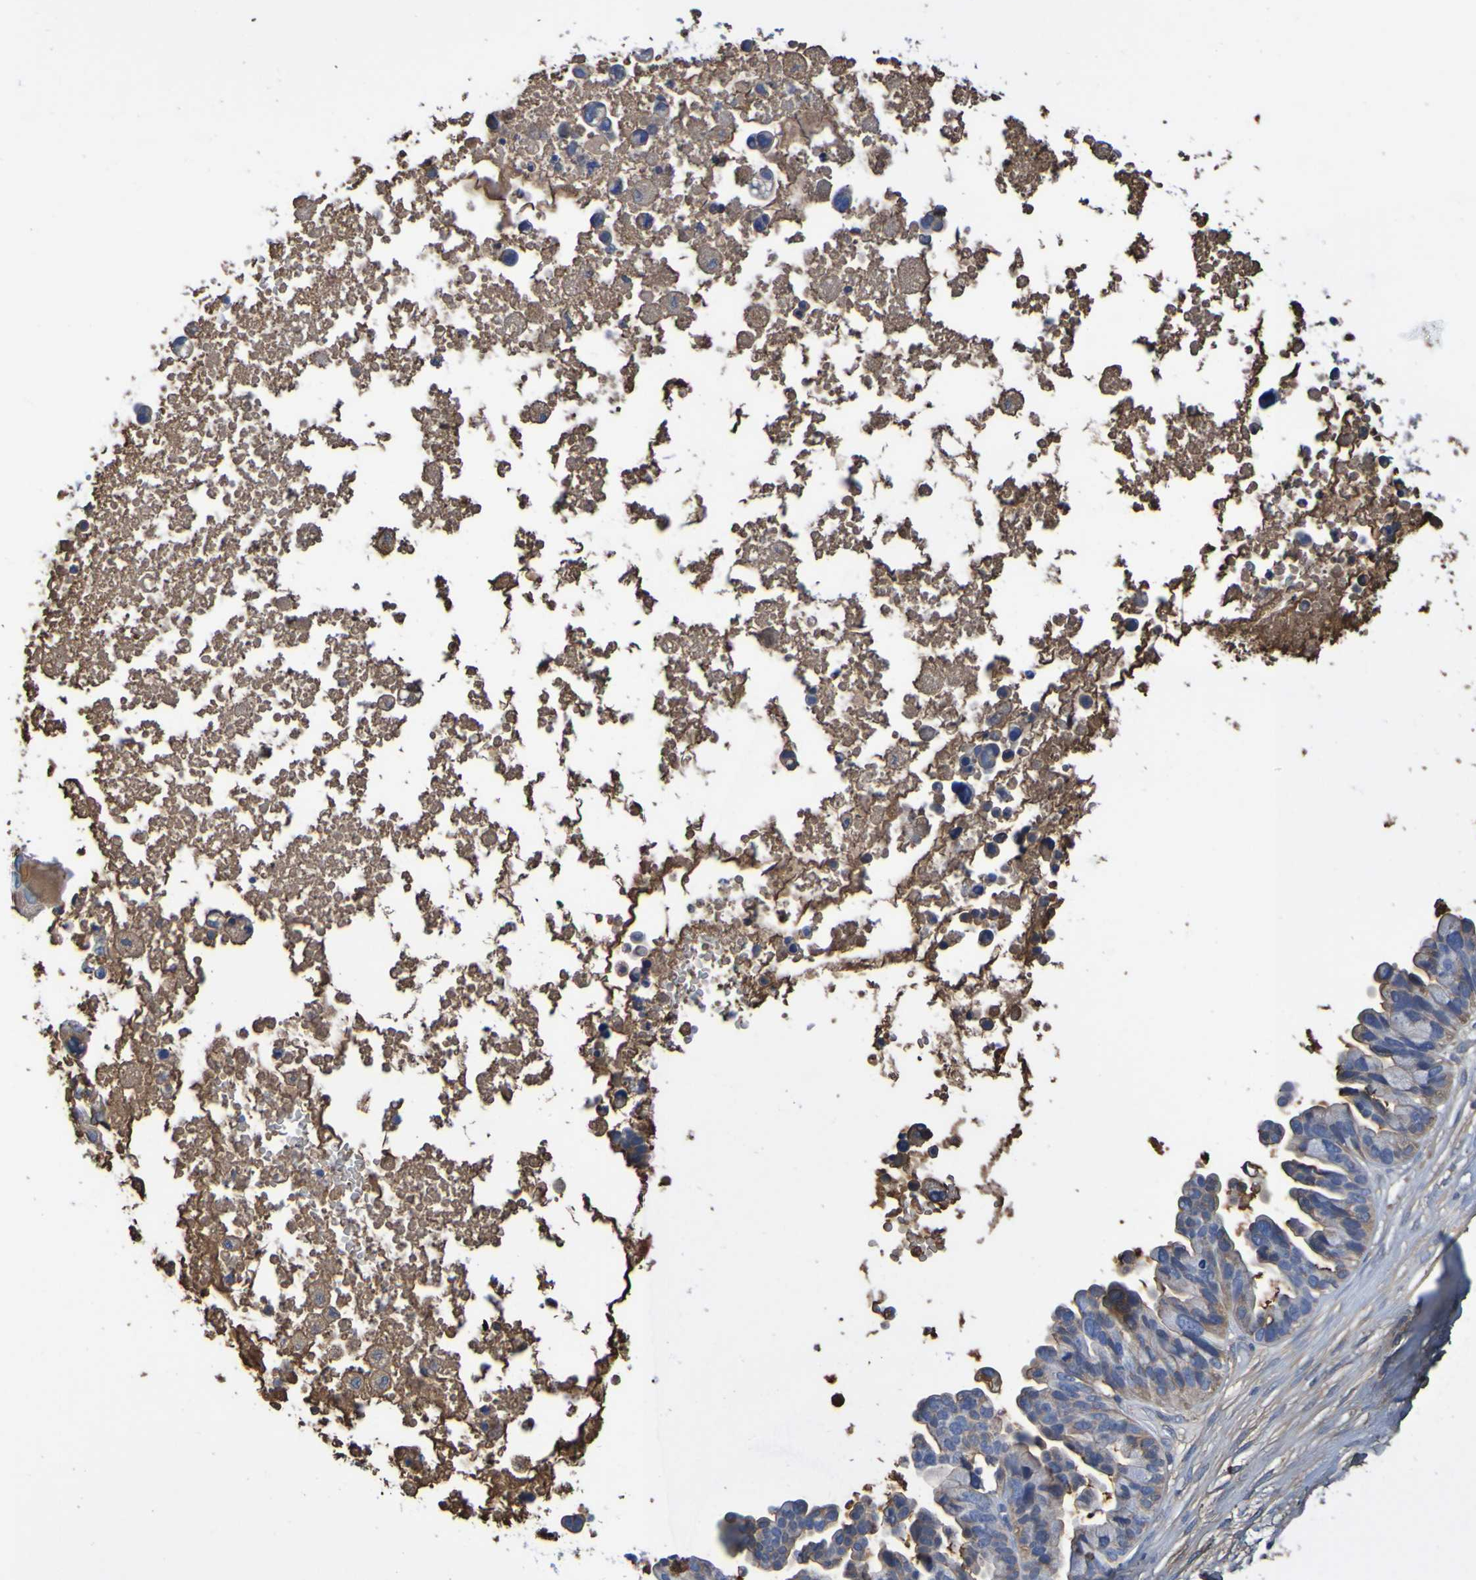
{"staining": {"intensity": "moderate", "quantity": "<25%", "location": "cytoplasmic/membranous"}, "tissue": "ovarian cancer", "cell_type": "Tumor cells", "image_type": "cancer", "snomed": [{"axis": "morphology", "description": "Cystadenocarcinoma, serous, NOS"}, {"axis": "topography", "description": "Ovary"}], "caption": "The micrograph shows immunohistochemical staining of ovarian serous cystadenocarcinoma. There is moderate cytoplasmic/membranous expression is present in about <25% of tumor cells.", "gene": "GAB3", "patient": {"sex": "female", "age": 56}}